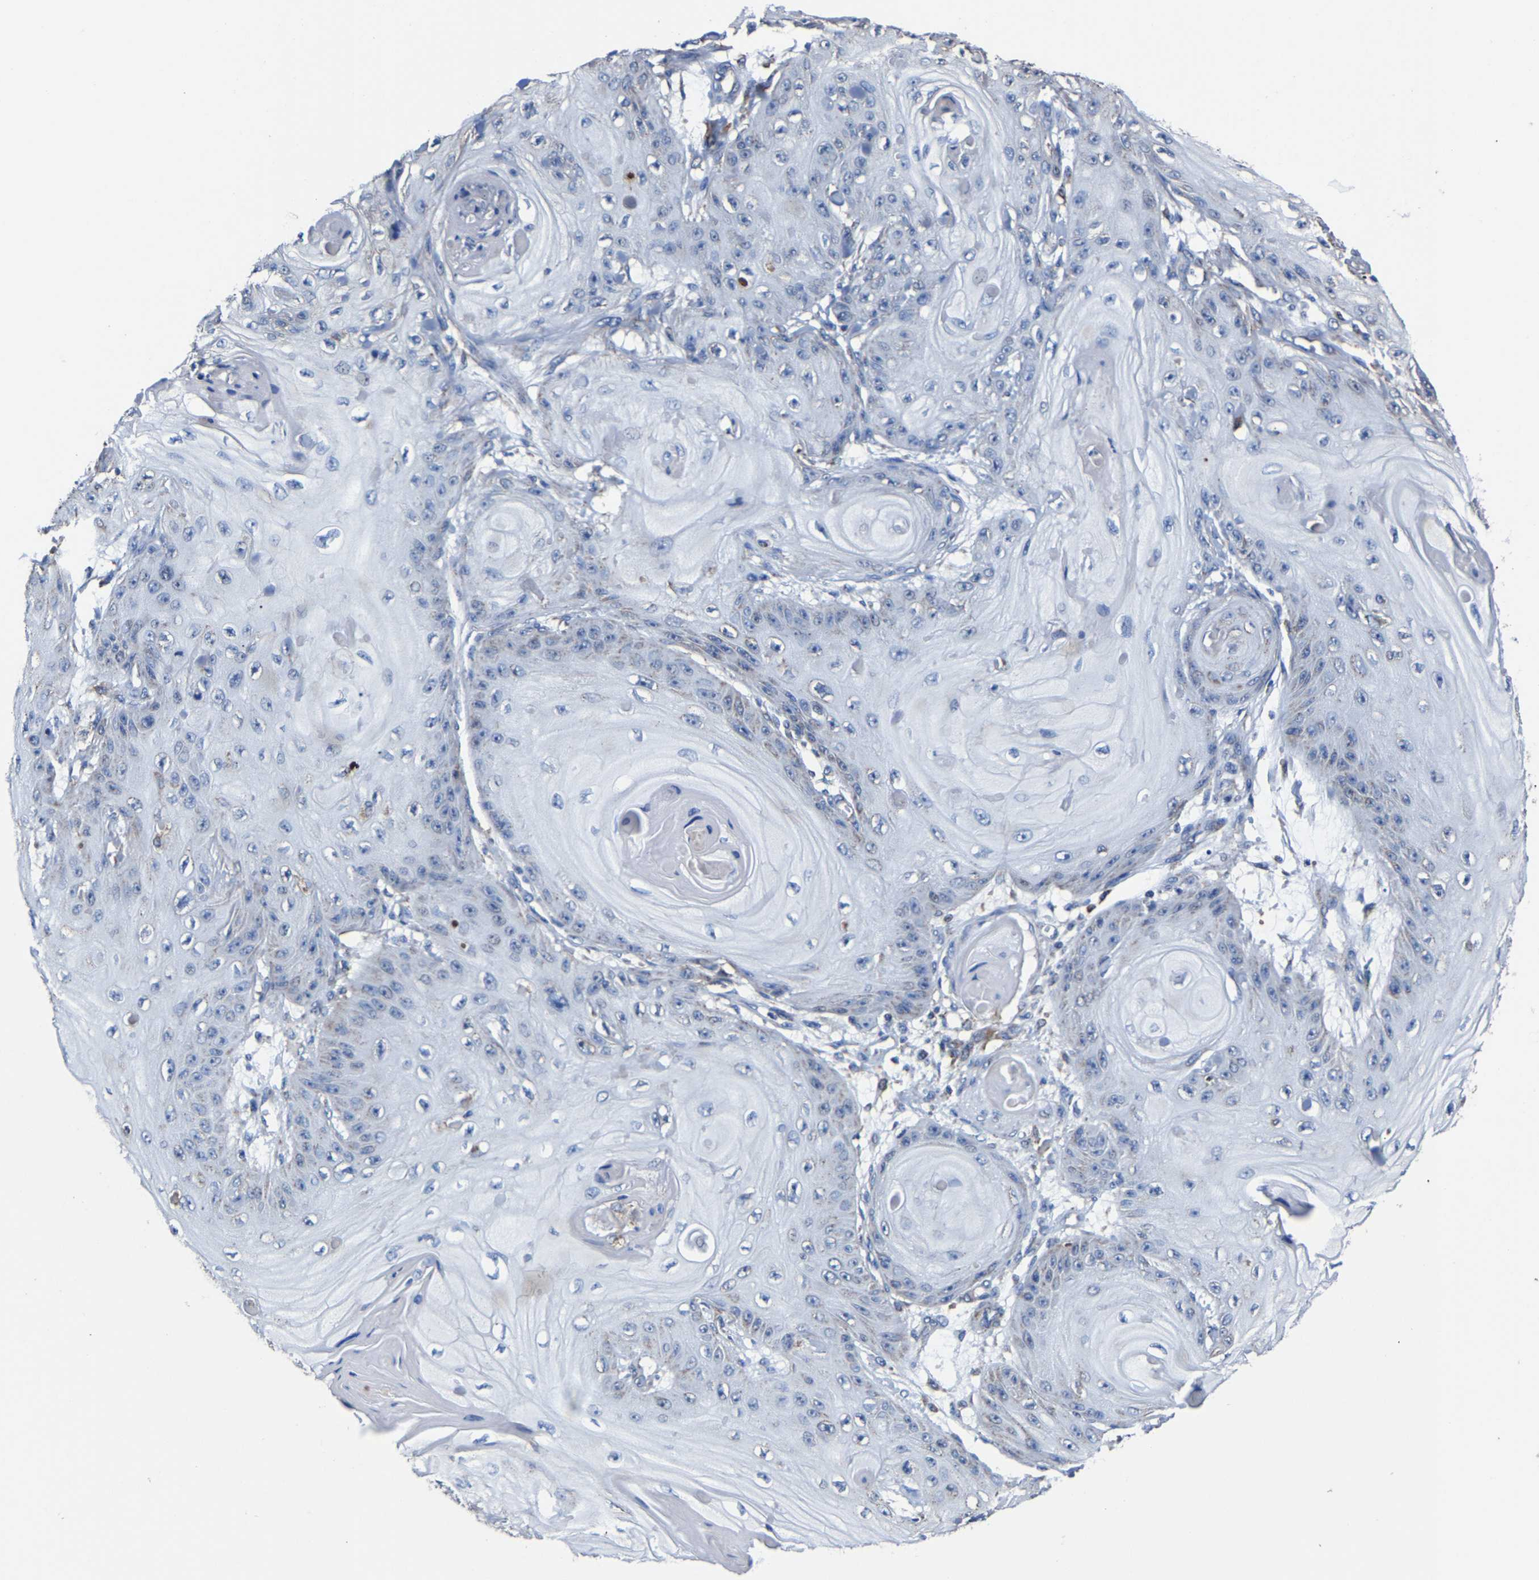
{"staining": {"intensity": "negative", "quantity": "none", "location": "none"}, "tissue": "skin cancer", "cell_type": "Tumor cells", "image_type": "cancer", "snomed": [{"axis": "morphology", "description": "Squamous cell carcinoma, NOS"}, {"axis": "topography", "description": "Skin"}], "caption": "Photomicrograph shows no significant protein staining in tumor cells of squamous cell carcinoma (skin).", "gene": "ZCCHC7", "patient": {"sex": "male", "age": 74}}